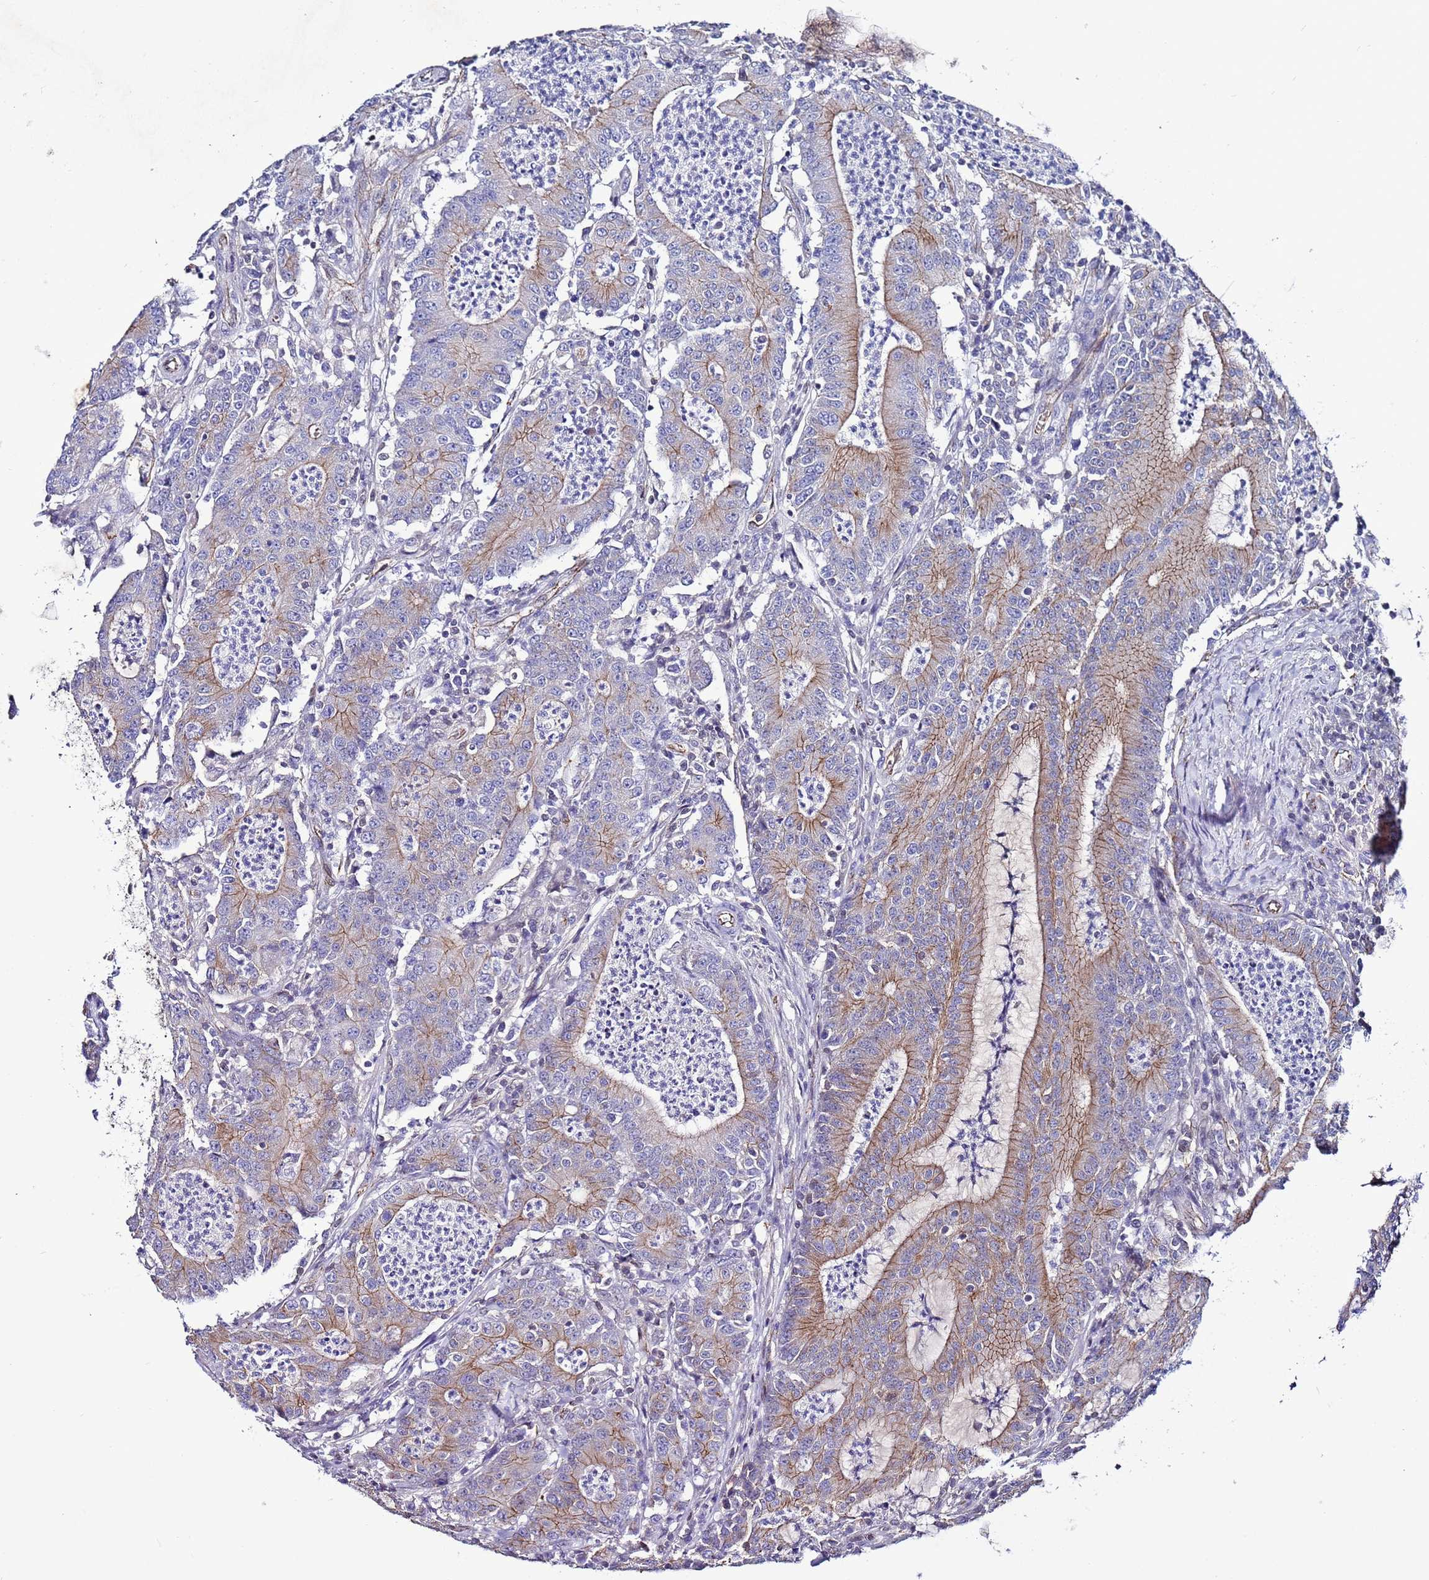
{"staining": {"intensity": "moderate", "quantity": "25%-75%", "location": "cytoplasmic/membranous"}, "tissue": "colorectal cancer", "cell_type": "Tumor cells", "image_type": "cancer", "snomed": [{"axis": "morphology", "description": "Adenocarcinoma, NOS"}, {"axis": "topography", "description": "Colon"}], "caption": "About 25%-75% of tumor cells in human colorectal cancer (adenocarcinoma) demonstrate moderate cytoplasmic/membranous protein expression as visualized by brown immunohistochemical staining.", "gene": "TENM3", "patient": {"sex": "male", "age": 83}}